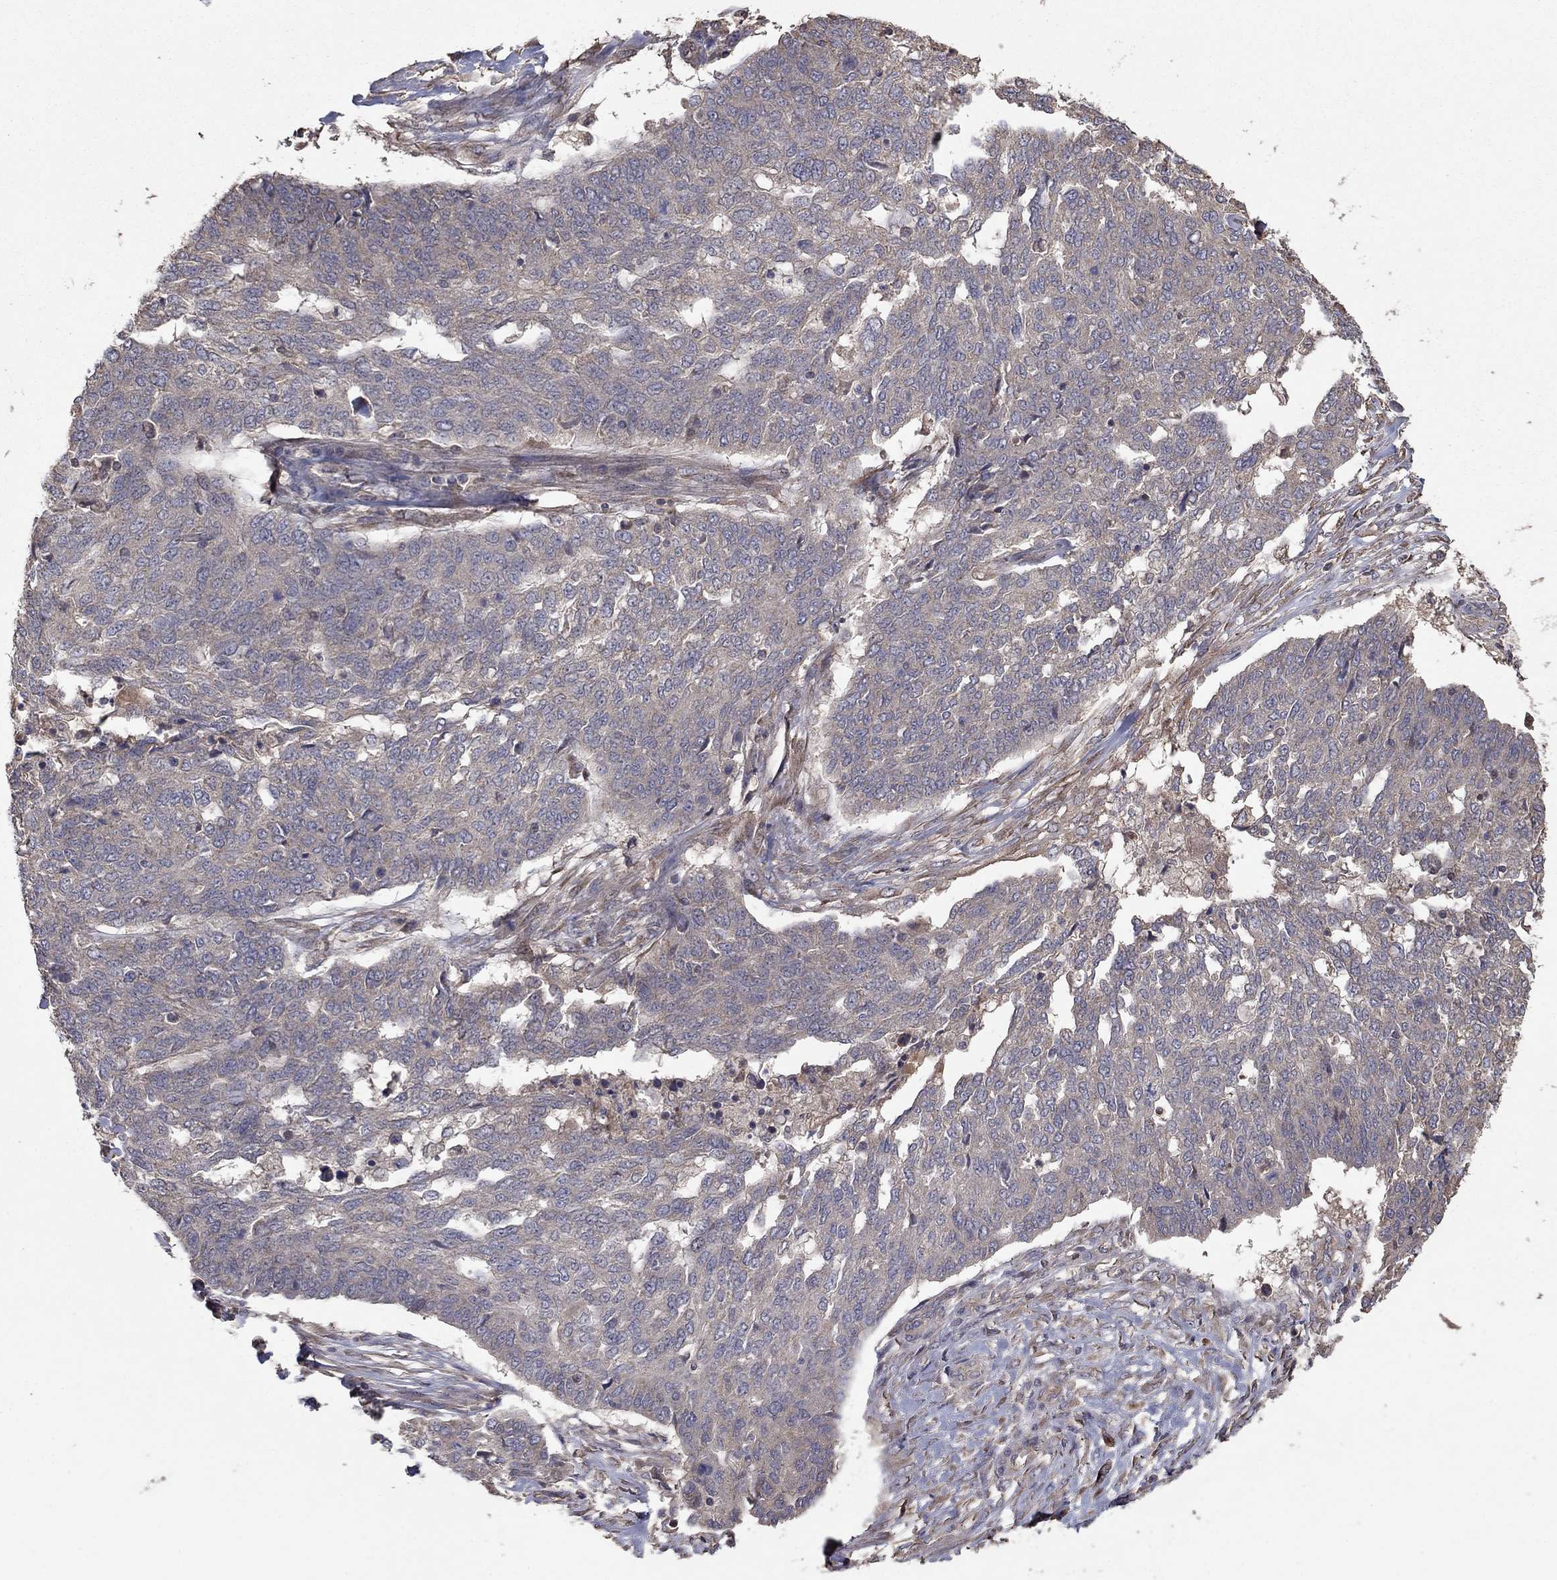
{"staining": {"intensity": "negative", "quantity": "none", "location": "none"}, "tissue": "ovarian cancer", "cell_type": "Tumor cells", "image_type": "cancer", "snomed": [{"axis": "morphology", "description": "Cystadenocarcinoma, serous, NOS"}, {"axis": "topography", "description": "Ovary"}], "caption": "IHC image of ovarian cancer (serous cystadenocarcinoma) stained for a protein (brown), which exhibits no positivity in tumor cells.", "gene": "FLT4", "patient": {"sex": "female", "age": 67}}